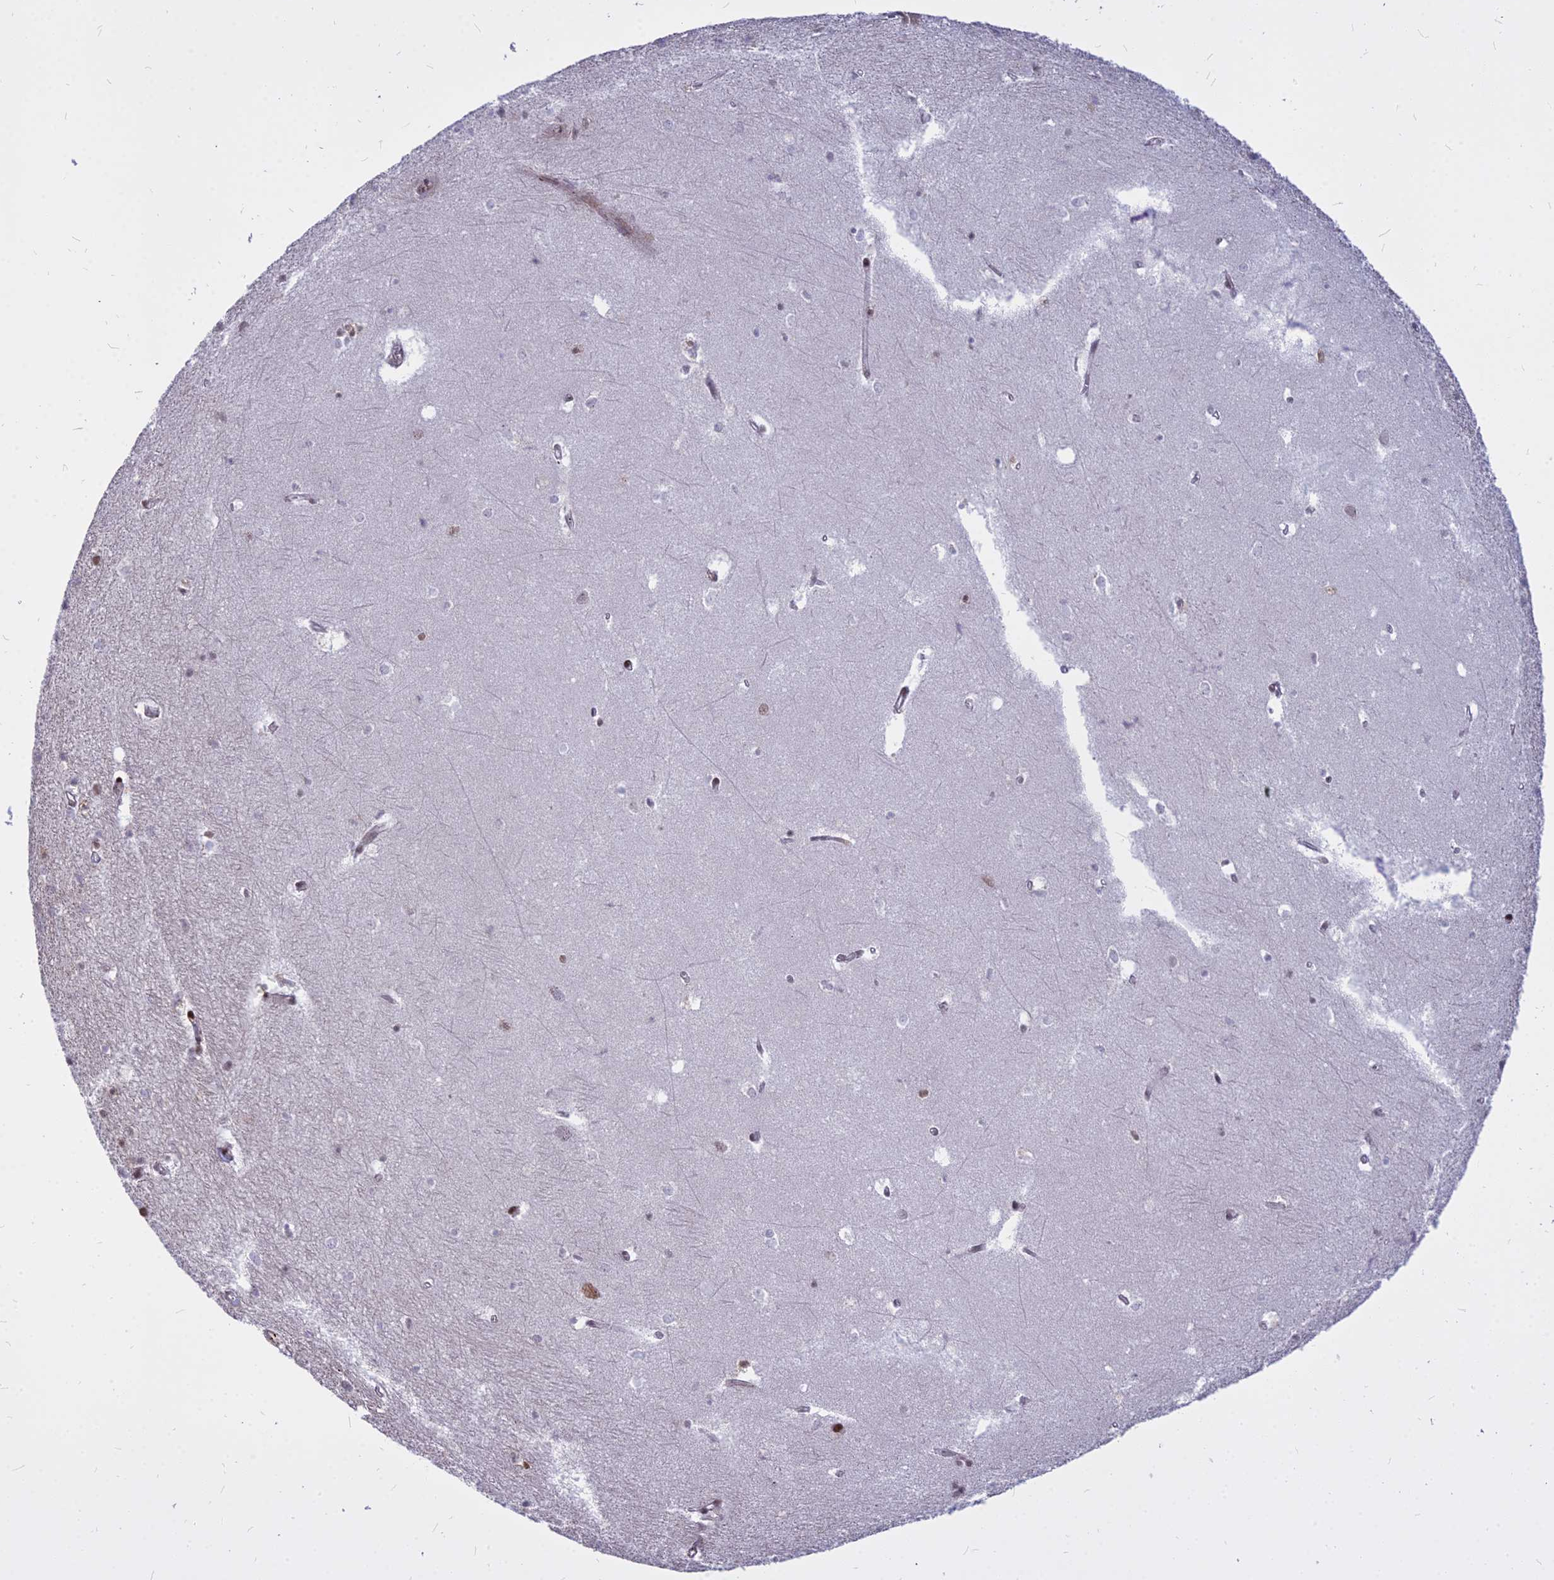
{"staining": {"intensity": "moderate", "quantity": "<25%", "location": "nuclear"}, "tissue": "hippocampus", "cell_type": "Glial cells", "image_type": "normal", "snomed": [{"axis": "morphology", "description": "Normal tissue, NOS"}, {"axis": "topography", "description": "Hippocampus"}], "caption": "The image demonstrates a brown stain indicating the presence of a protein in the nuclear of glial cells in hippocampus. Immunohistochemistry (ihc) stains the protein of interest in brown and the nuclei are stained blue.", "gene": "ALG10B", "patient": {"sex": "female", "age": 64}}